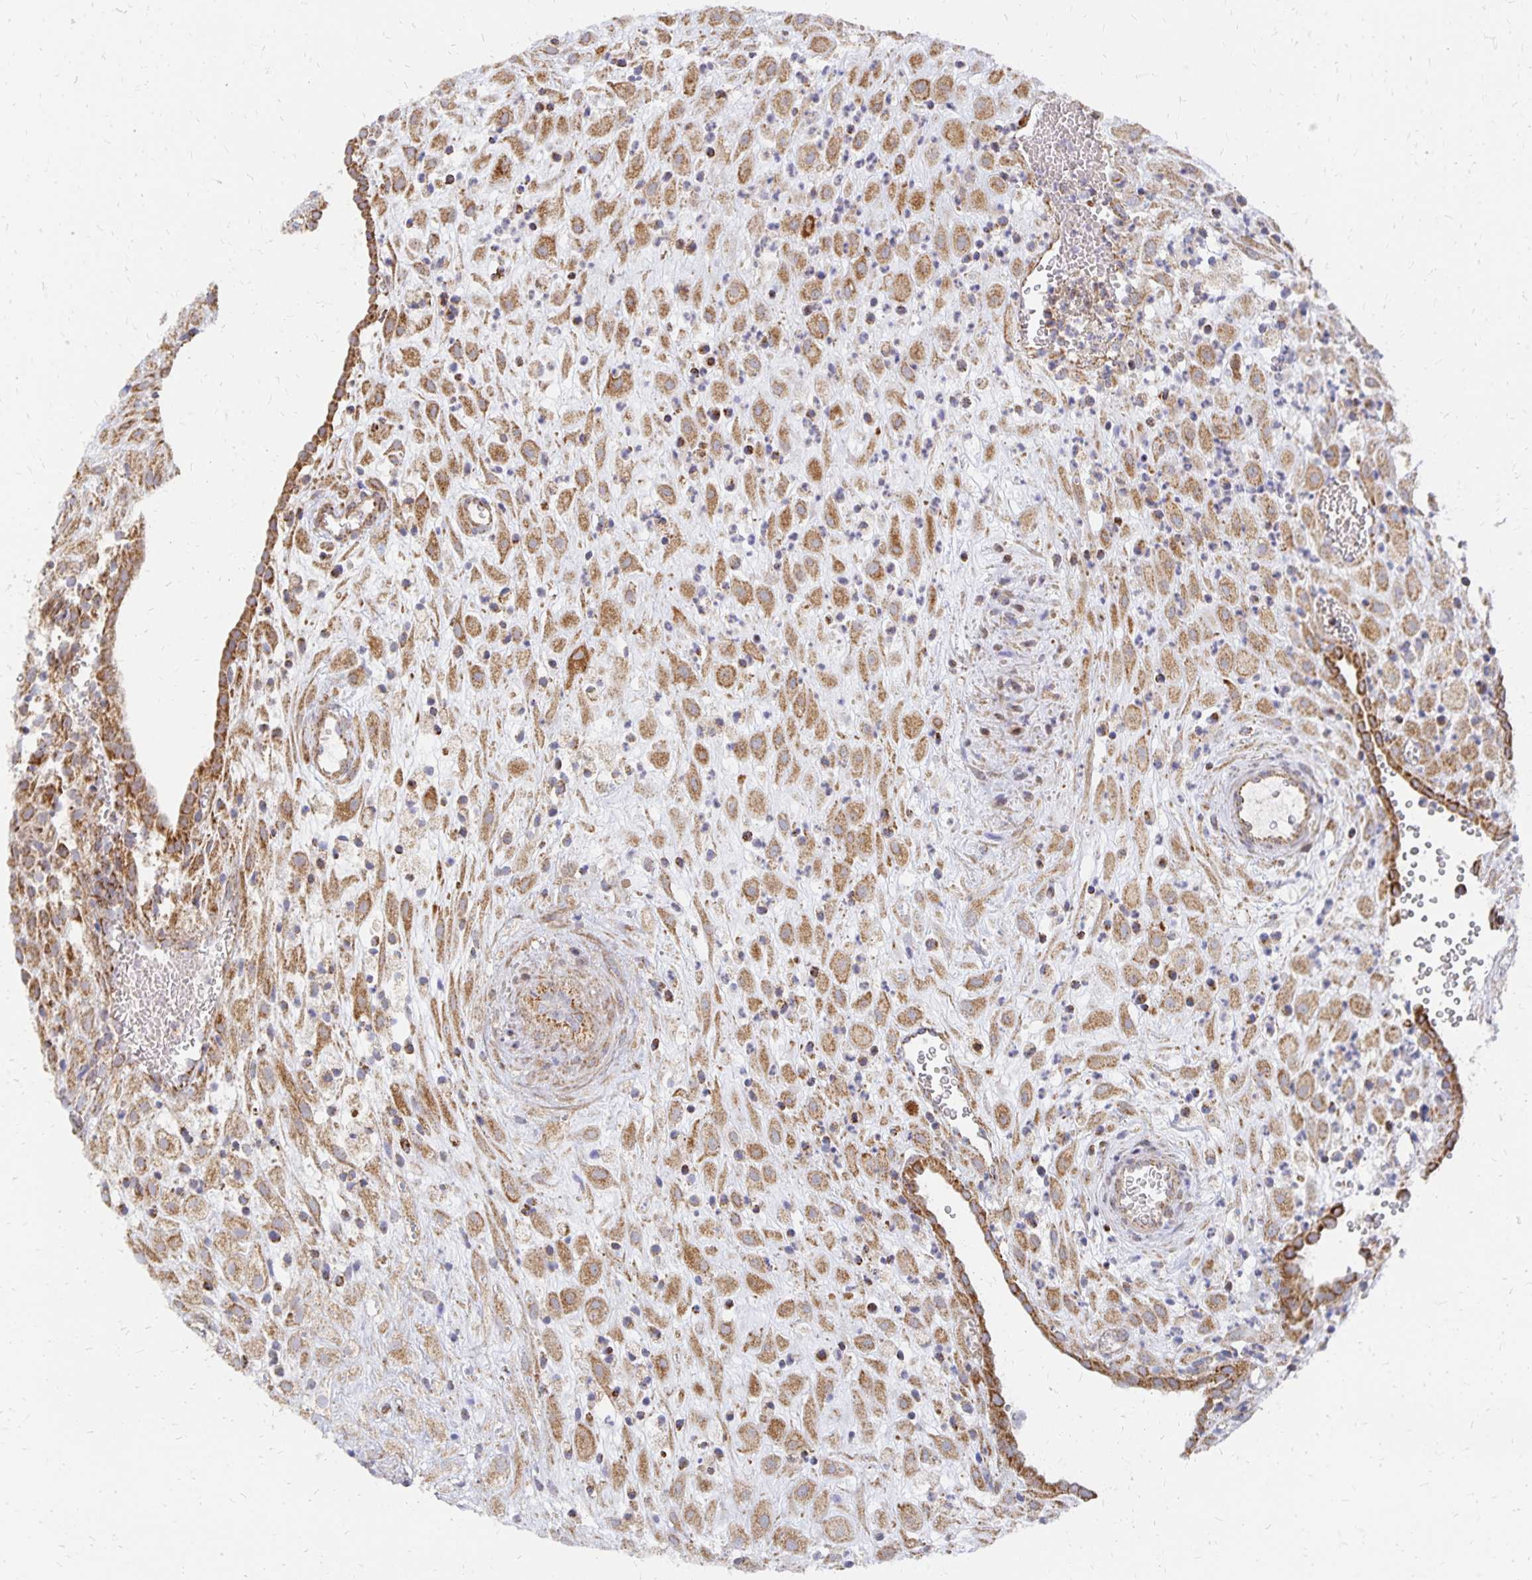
{"staining": {"intensity": "moderate", "quantity": ">75%", "location": "cytoplasmic/membranous"}, "tissue": "placenta", "cell_type": "Decidual cells", "image_type": "normal", "snomed": [{"axis": "morphology", "description": "Normal tissue, NOS"}, {"axis": "topography", "description": "Placenta"}], "caption": "The histopathology image shows immunohistochemical staining of normal placenta. There is moderate cytoplasmic/membranous expression is identified in about >75% of decidual cells.", "gene": "STOML2", "patient": {"sex": "female", "age": 24}}